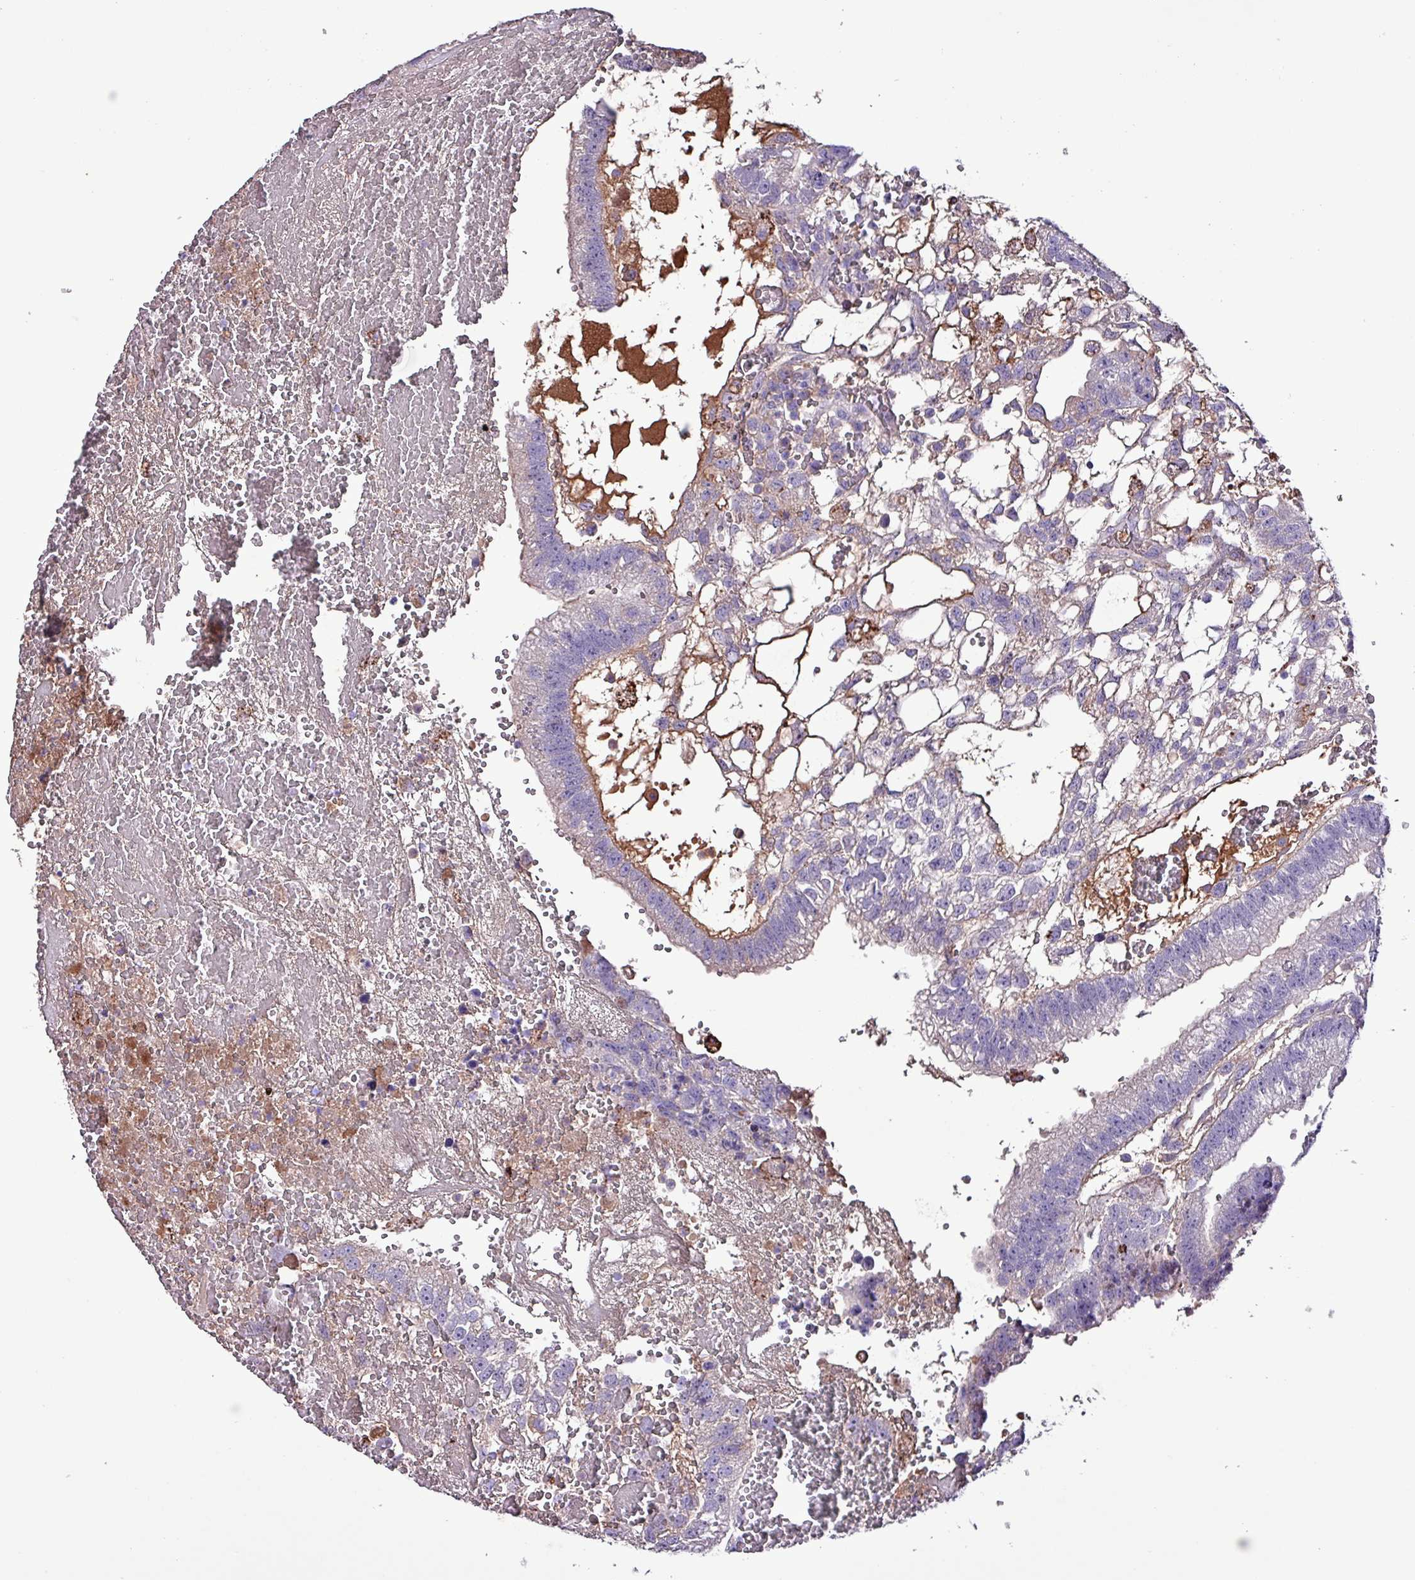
{"staining": {"intensity": "strong", "quantity": "<25%", "location": "cytoplasmic/membranous"}, "tissue": "testis cancer", "cell_type": "Tumor cells", "image_type": "cancer", "snomed": [{"axis": "morphology", "description": "Normal tissue, NOS"}, {"axis": "morphology", "description": "Carcinoma, Embryonal, NOS"}, {"axis": "topography", "description": "Testis"}], "caption": "An immunohistochemistry (IHC) image of tumor tissue is shown. Protein staining in brown highlights strong cytoplasmic/membranous positivity in testis cancer within tumor cells. (Brightfield microscopy of DAB IHC at high magnification).", "gene": "HP", "patient": {"sex": "male", "age": 32}}